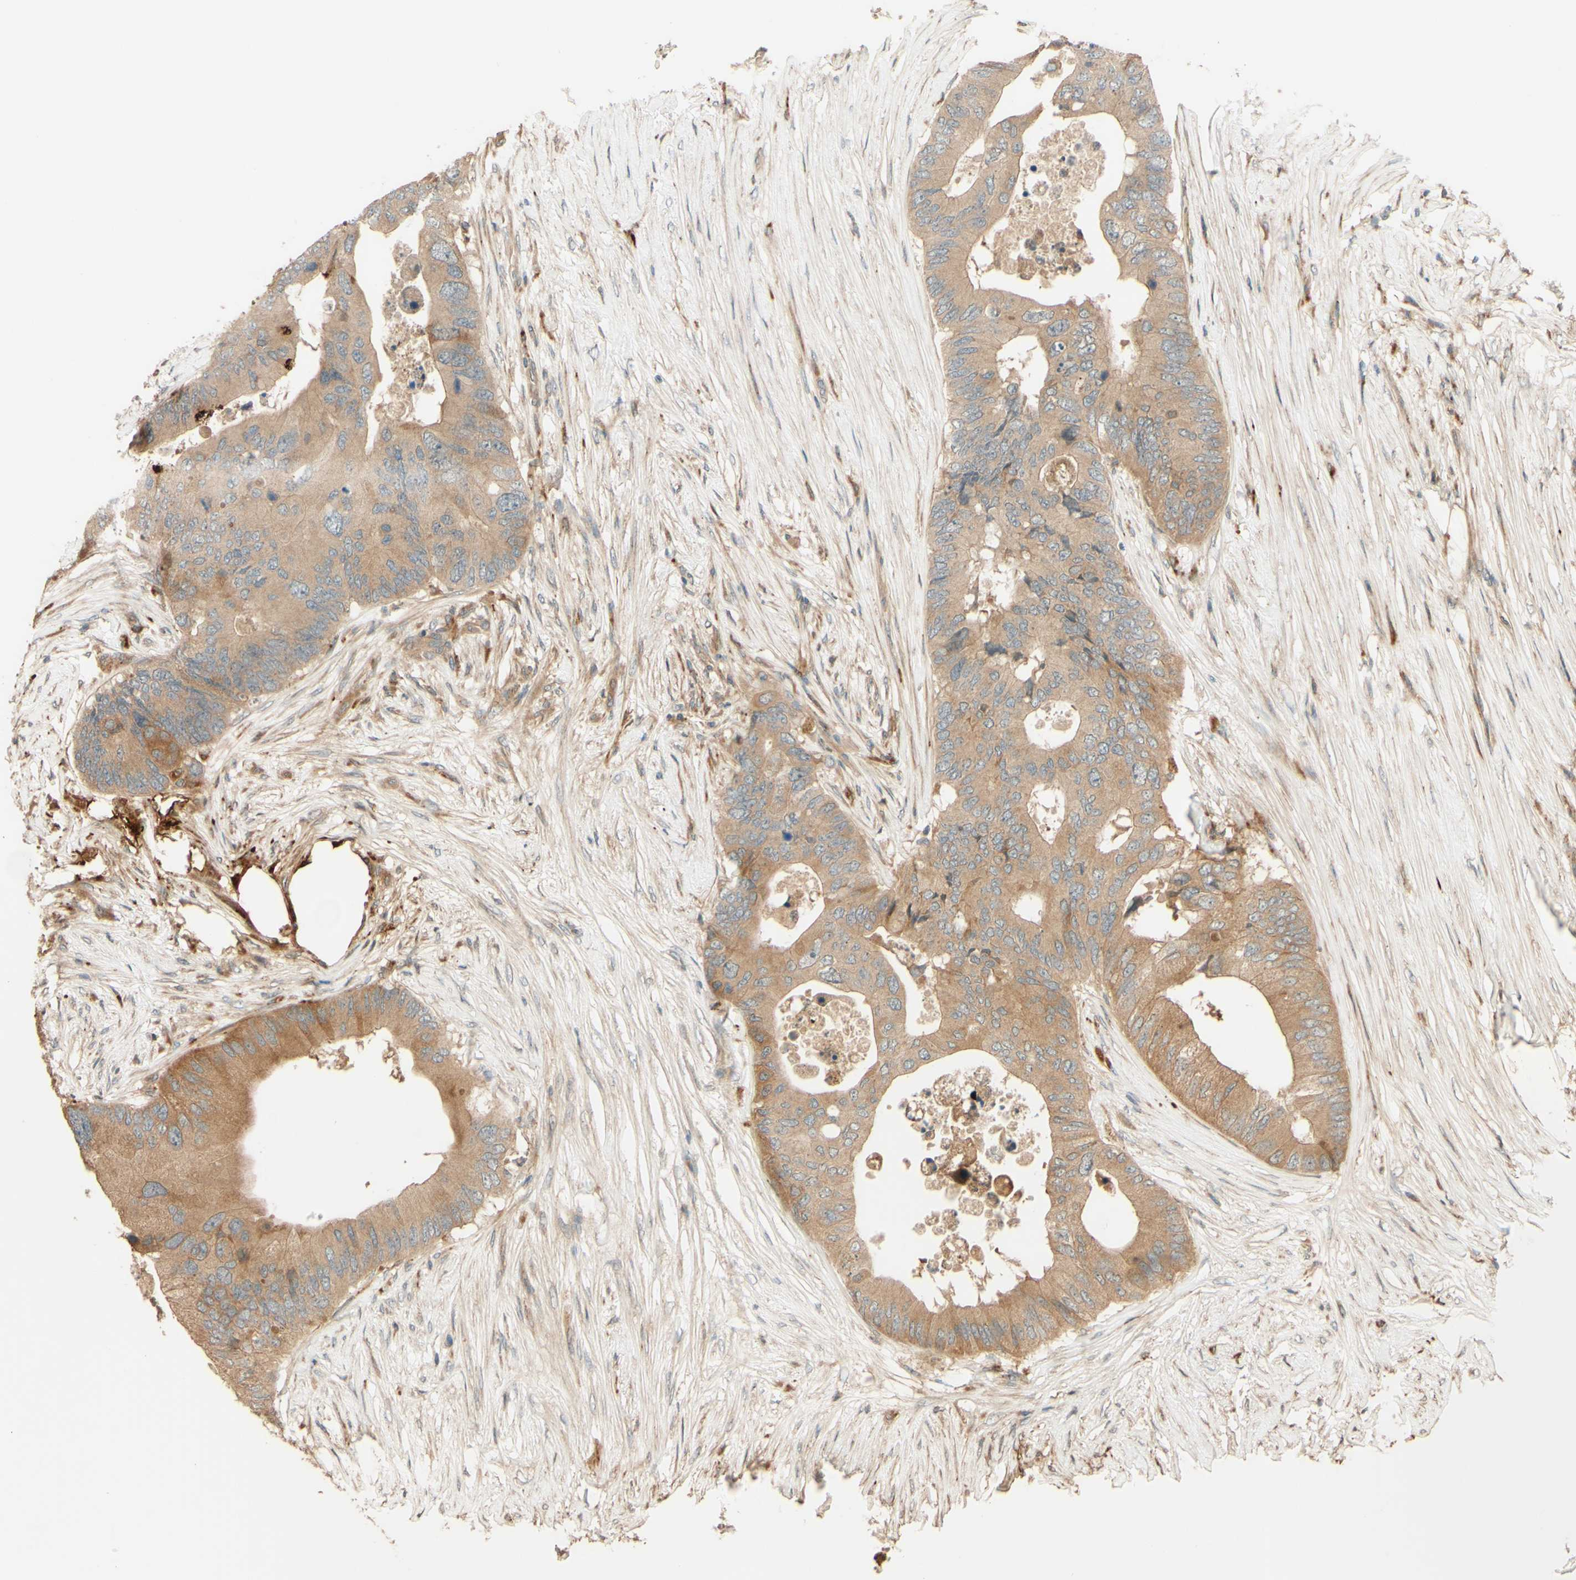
{"staining": {"intensity": "moderate", "quantity": ">75%", "location": "cytoplasmic/membranous"}, "tissue": "colorectal cancer", "cell_type": "Tumor cells", "image_type": "cancer", "snomed": [{"axis": "morphology", "description": "Adenocarcinoma, NOS"}, {"axis": "topography", "description": "Colon"}], "caption": "The histopathology image shows immunohistochemical staining of colorectal adenocarcinoma. There is moderate cytoplasmic/membranous staining is present in approximately >75% of tumor cells. (Stains: DAB (3,3'-diaminobenzidine) in brown, nuclei in blue, Microscopy: brightfield microscopy at high magnification).", "gene": "RNF19A", "patient": {"sex": "male", "age": 71}}